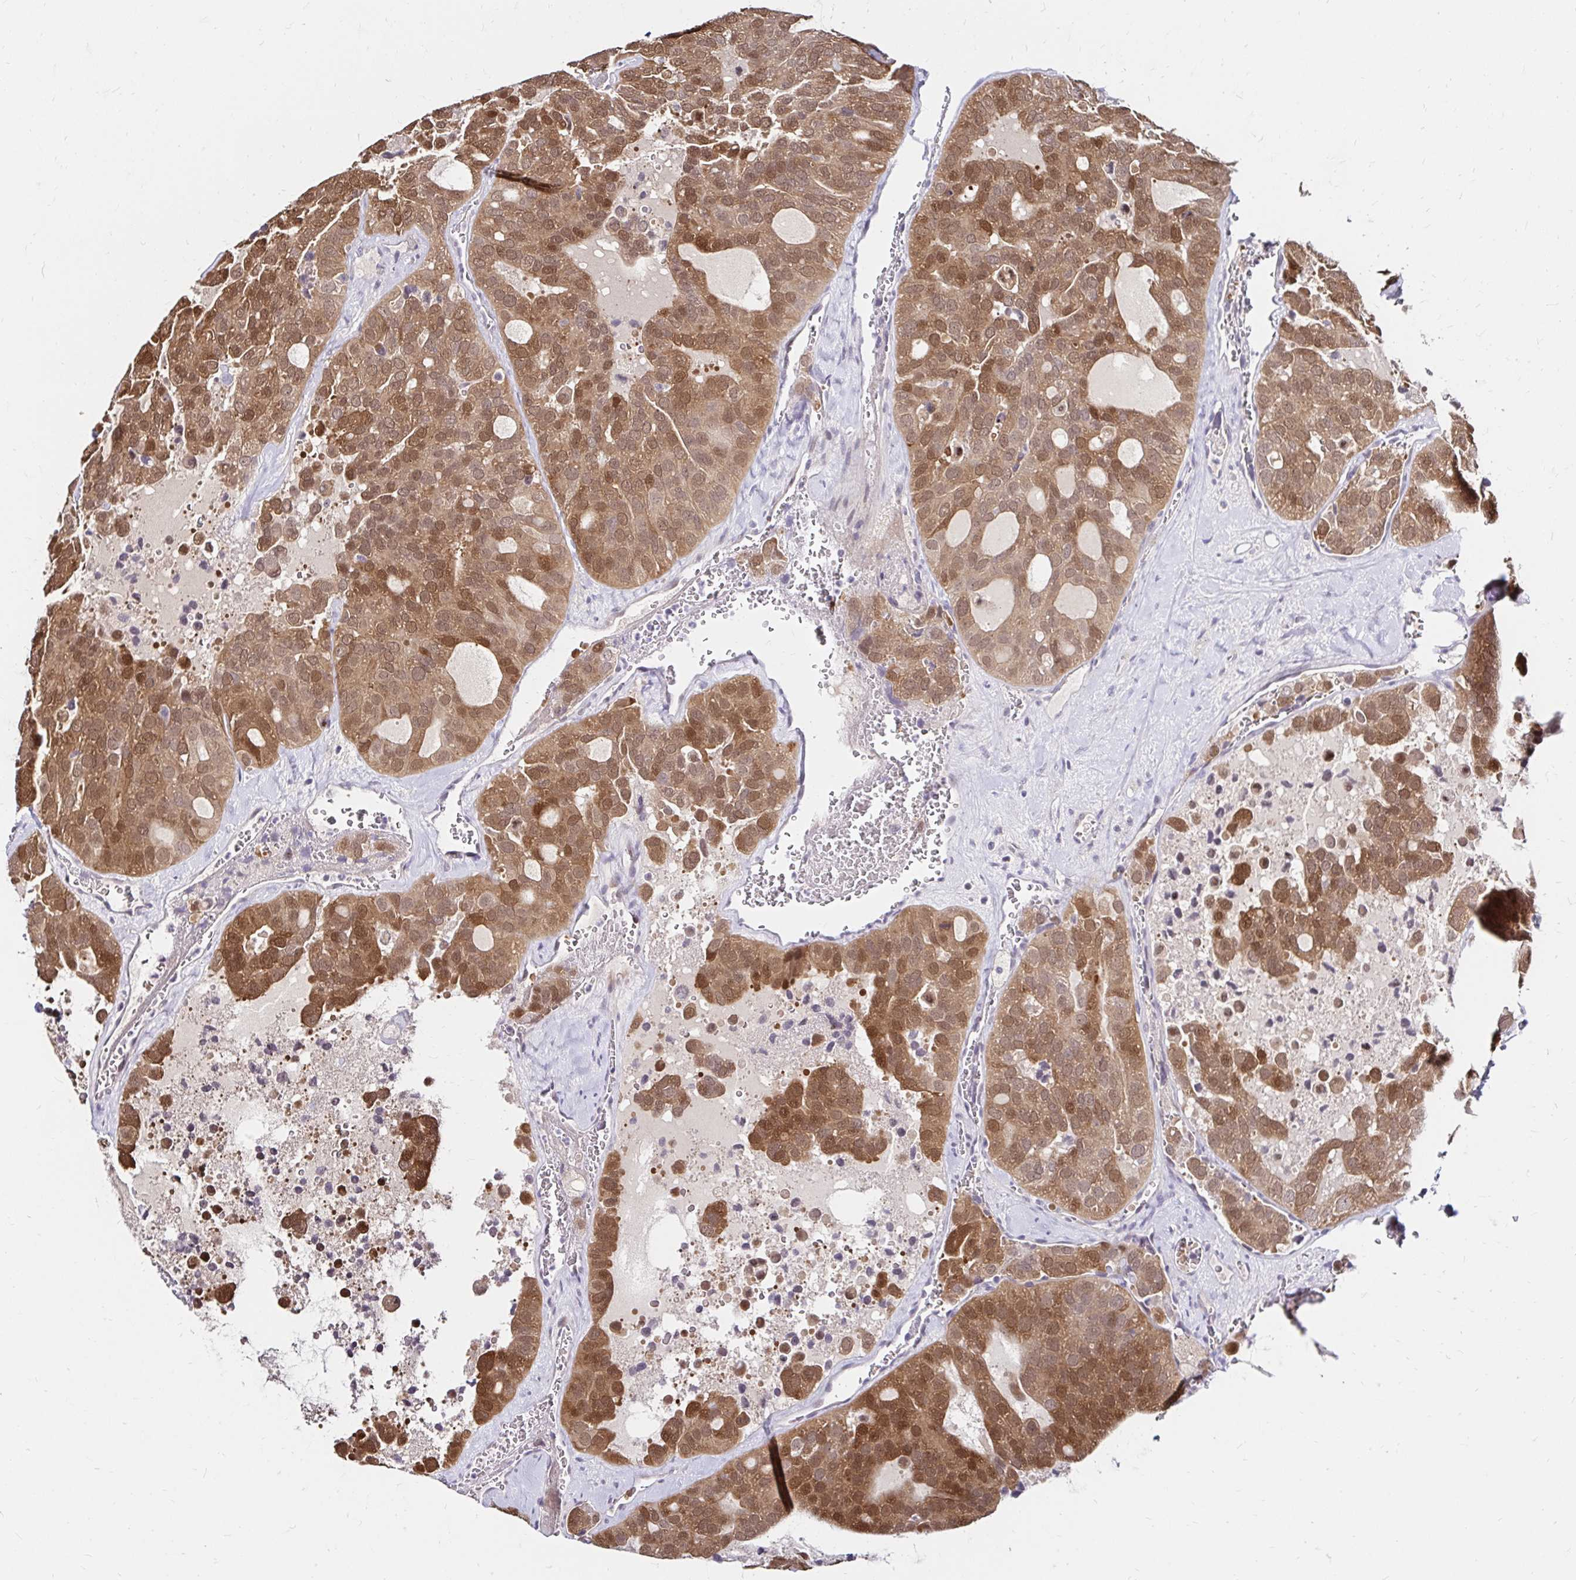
{"staining": {"intensity": "moderate", "quantity": ">75%", "location": "cytoplasmic/membranous,nuclear"}, "tissue": "thyroid cancer", "cell_type": "Tumor cells", "image_type": "cancer", "snomed": [{"axis": "morphology", "description": "Follicular adenoma carcinoma, NOS"}, {"axis": "topography", "description": "Thyroid gland"}], "caption": "Thyroid follicular adenoma carcinoma tissue reveals moderate cytoplasmic/membranous and nuclear staining in approximately >75% of tumor cells, visualized by immunohistochemistry.", "gene": "GUCY1A1", "patient": {"sex": "male", "age": 75}}